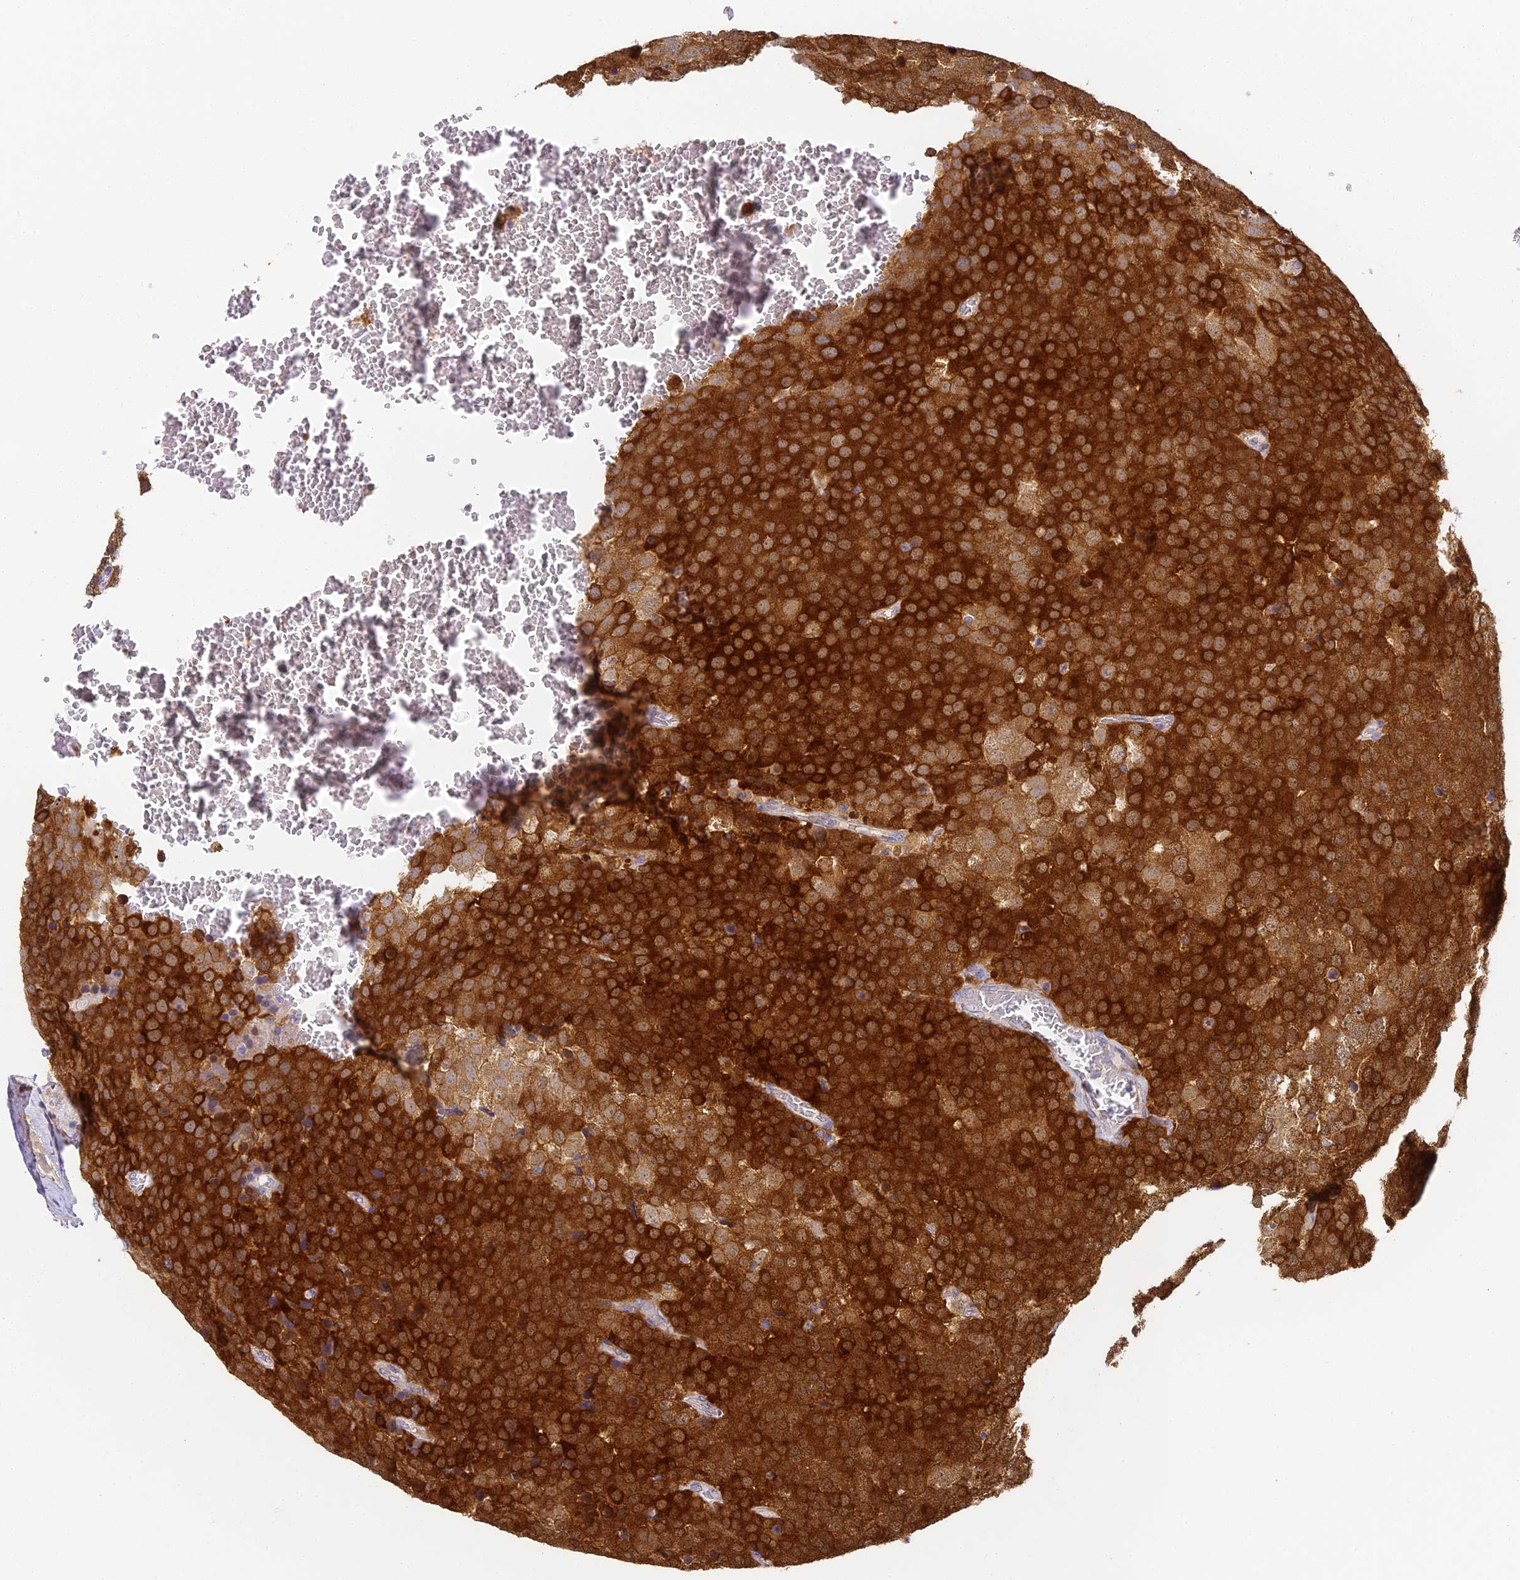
{"staining": {"intensity": "strong", "quantity": ">75%", "location": "cytoplasmic/membranous"}, "tissue": "testis cancer", "cell_type": "Tumor cells", "image_type": "cancer", "snomed": [{"axis": "morphology", "description": "Seminoma, NOS"}, {"axis": "topography", "description": "Testis"}], "caption": "Immunohistochemical staining of testis cancer (seminoma) exhibits high levels of strong cytoplasmic/membranous positivity in approximately >75% of tumor cells. Nuclei are stained in blue.", "gene": "YAE1", "patient": {"sex": "male", "age": 71}}